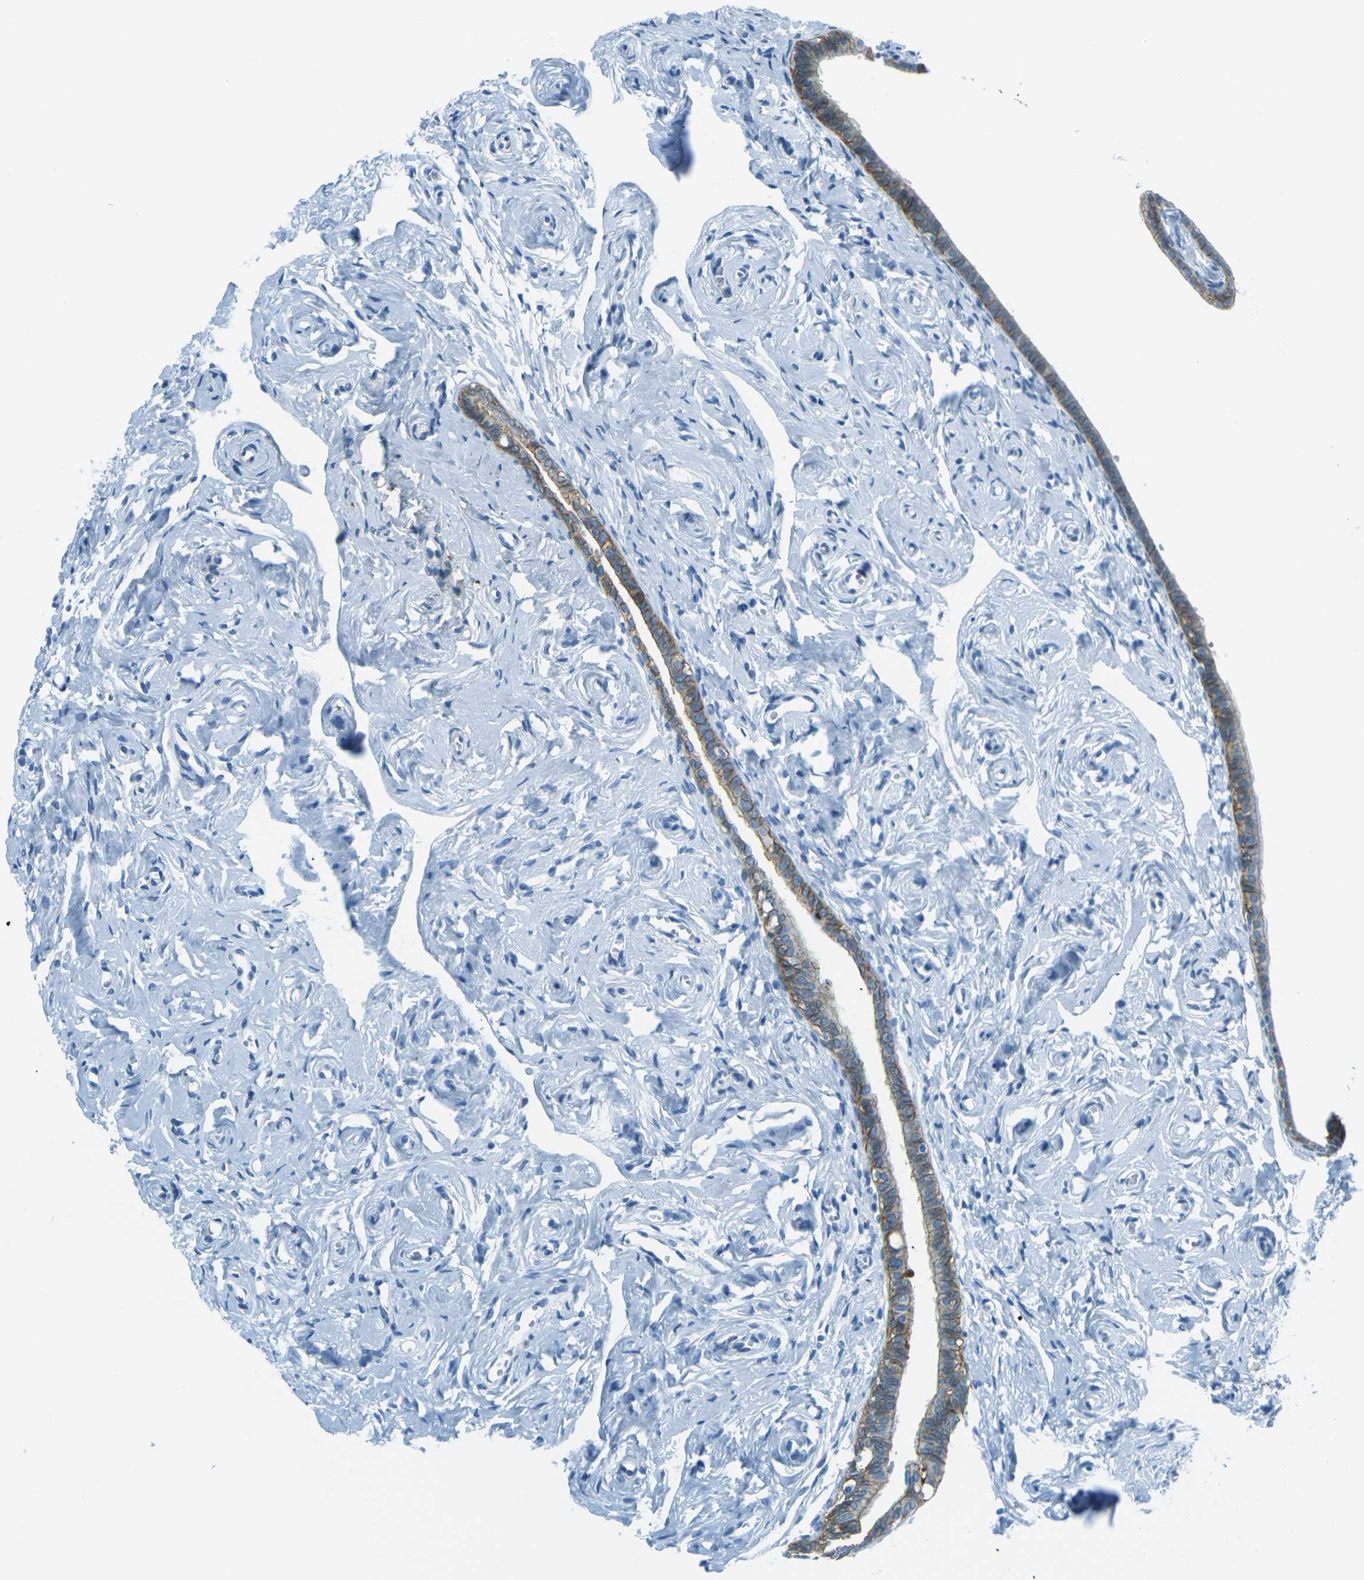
{"staining": {"intensity": "moderate", "quantity": ">75%", "location": "cytoplasmic/membranous"}, "tissue": "fallopian tube", "cell_type": "Glandular cells", "image_type": "normal", "snomed": [{"axis": "morphology", "description": "Normal tissue, NOS"}, {"axis": "topography", "description": "Fallopian tube"}], "caption": "Fallopian tube stained with immunohistochemistry (IHC) reveals moderate cytoplasmic/membranous positivity in about >75% of glandular cells.", "gene": "OCLN", "patient": {"sex": "female", "age": 71}}